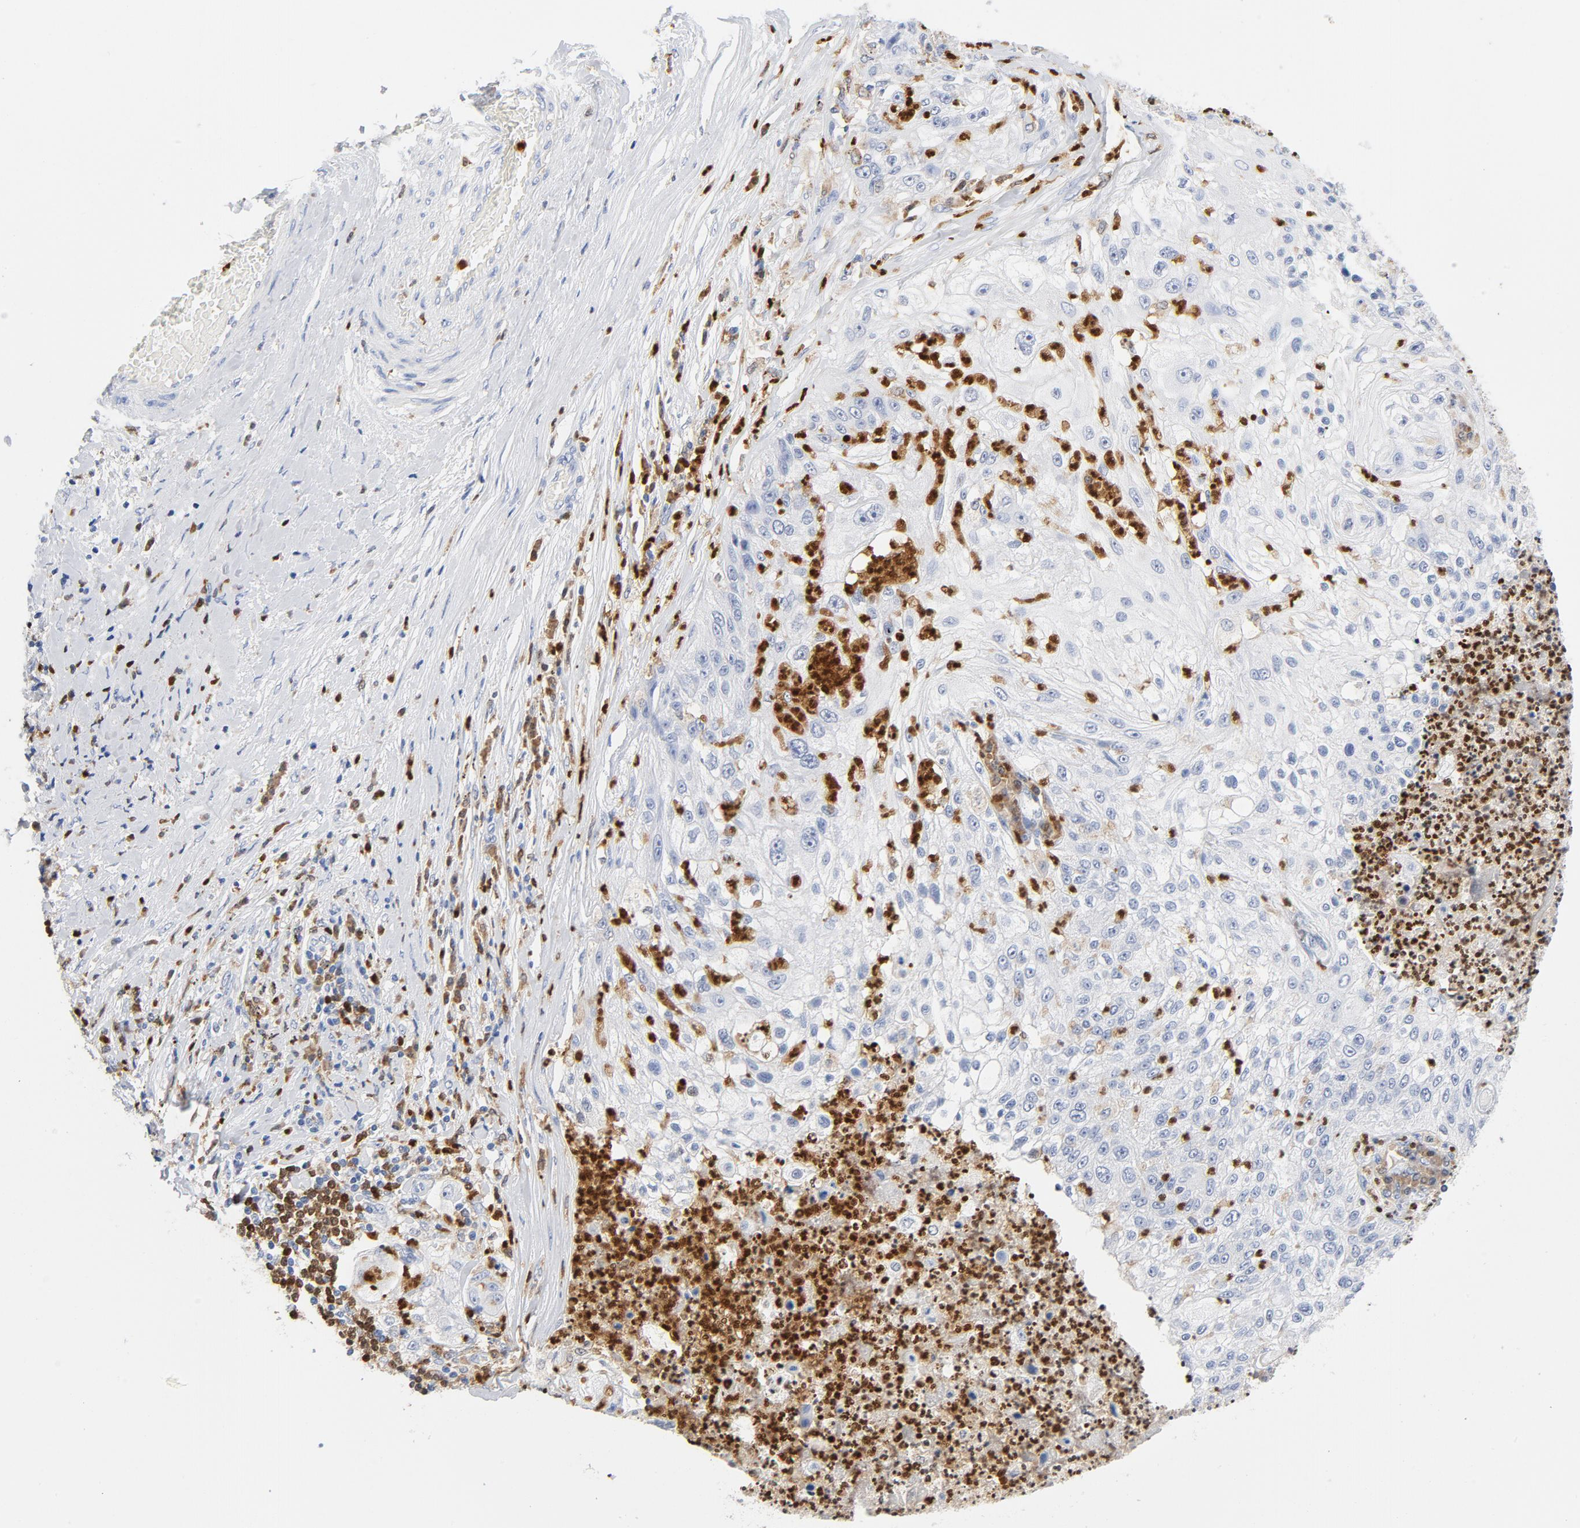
{"staining": {"intensity": "negative", "quantity": "none", "location": "none"}, "tissue": "lung cancer", "cell_type": "Tumor cells", "image_type": "cancer", "snomed": [{"axis": "morphology", "description": "Inflammation, NOS"}, {"axis": "morphology", "description": "Squamous cell carcinoma, NOS"}, {"axis": "topography", "description": "Lymph node"}, {"axis": "topography", "description": "Soft tissue"}, {"axis": "topography", "description": "Lung"}], "caption": "Immunohistochemistry (IHC) photomicrograph of lung cancer stained for a protein (brown), which reveals no expression in tumor cells.", "gene": "NCF1", "patient": {"sex": "male", "age": 66}}